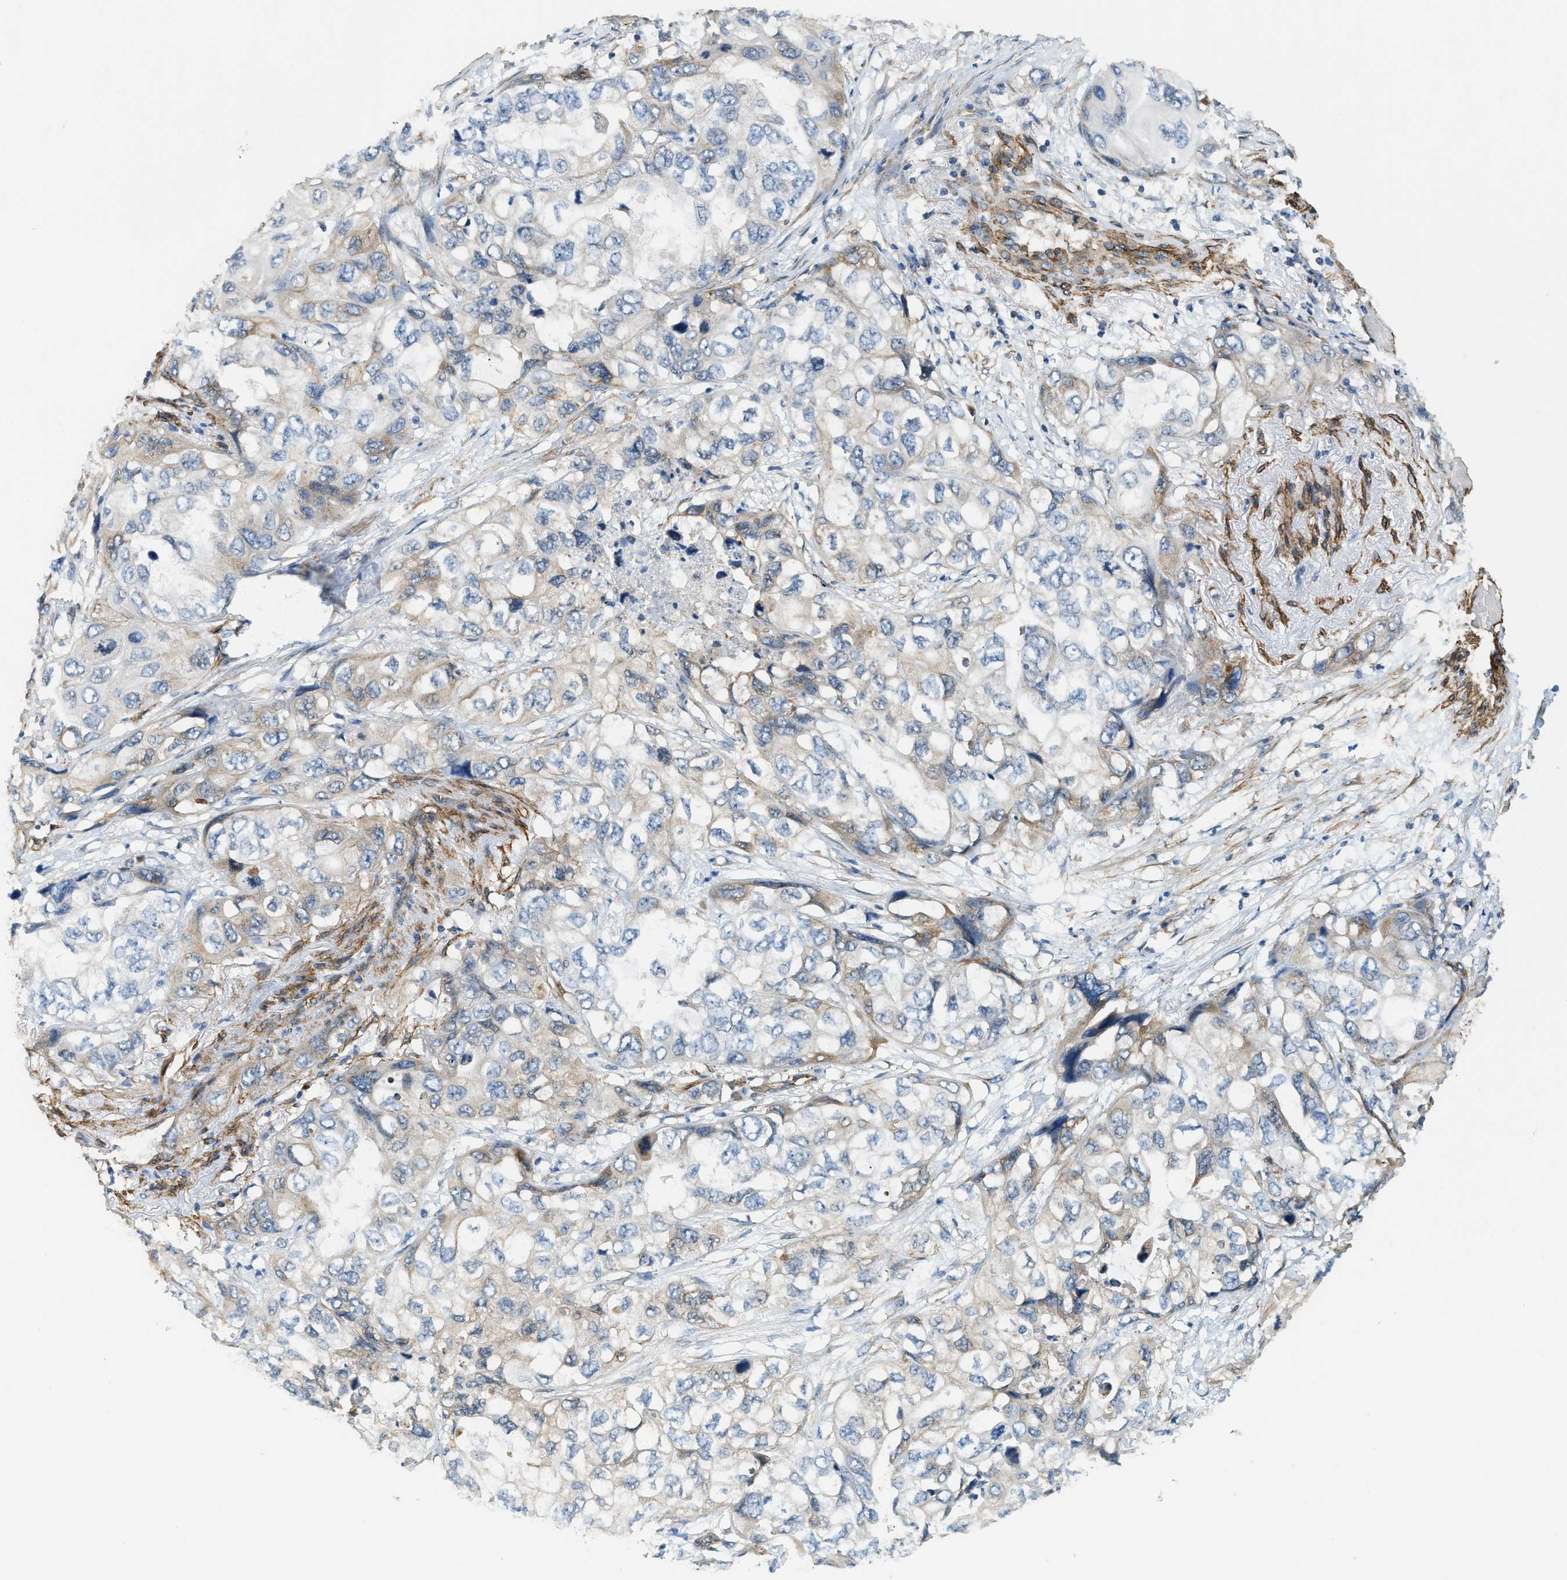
{"staining": {"intensity": "moderate", "quantity": "<25%", "location": "cytoplasmic/membranous"}, "tissue": "lung cancer", "cell_type": "Tumor cells", "image_type": "cancer", "snomed": [{"axis": "morphology", "description": "Squamous cell carcinoma, NOS"}, {"axis": "topography", "description": "Lung"}], "caption": "Tumor cells show low levels of moderate cytoplasmic/membranous expression in about <25% of cells in human lung cancer (squamous cell carcinoma).", "gene": "TMEM43", "patient": {"sex": "female", "age": 73}}